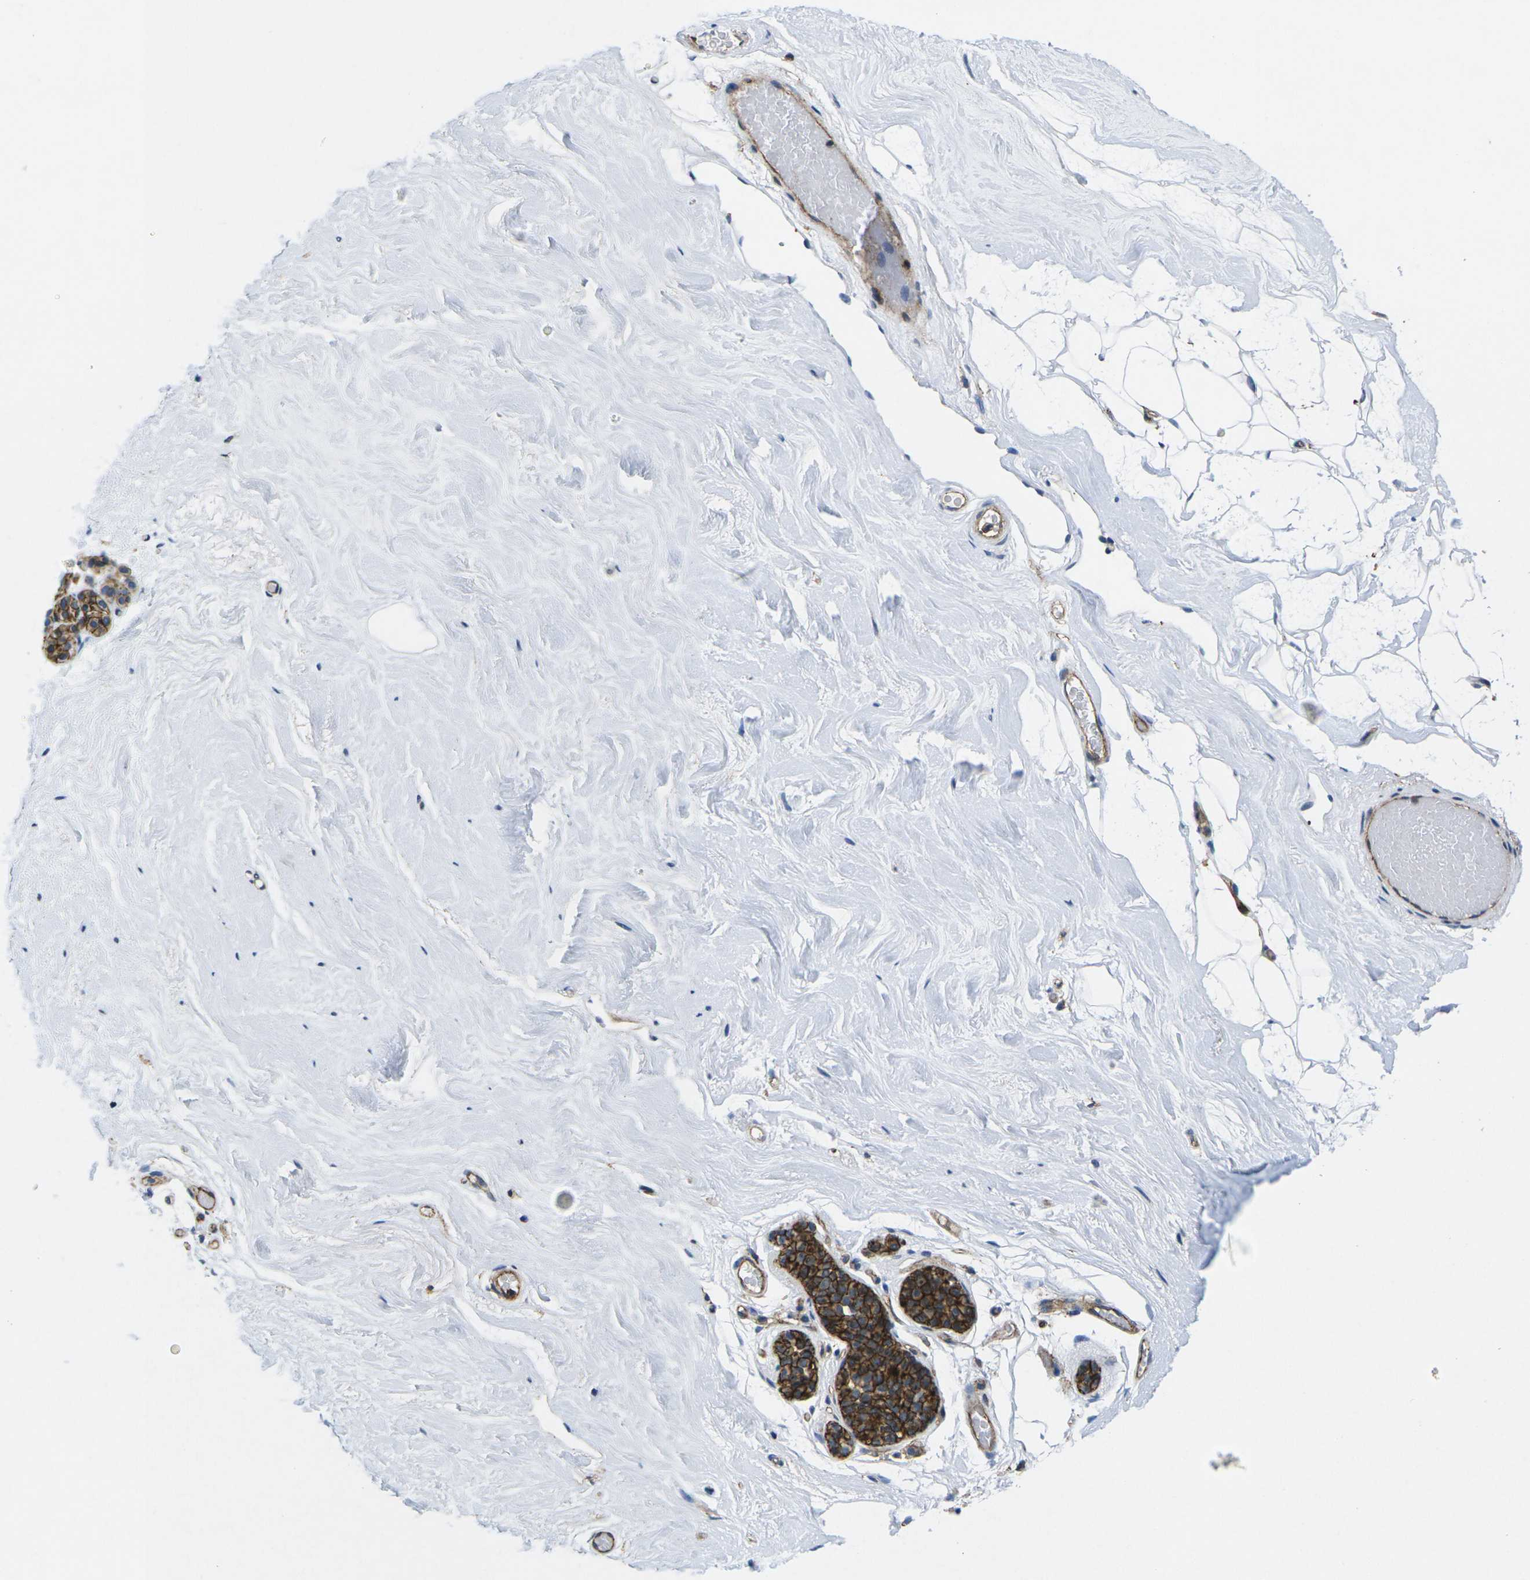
{"staining": {"intensity": "negative", "quantity": "none", "location": "none"}, "tissue": "breast", "cell_type": "Adipocytes", "image_type": "normal", "snomed": [{"axis": "morphology", "description": "Normal tissue, NOS"}, {"axis": "topography", "description": "Breast"}], "caption": "This is a image of immunohistochemistry staining of unremarkable breast, which shows no expression in adipocytes.", "gene": "IQGAP1", "patient": {"sex": "female", "age": 75}}